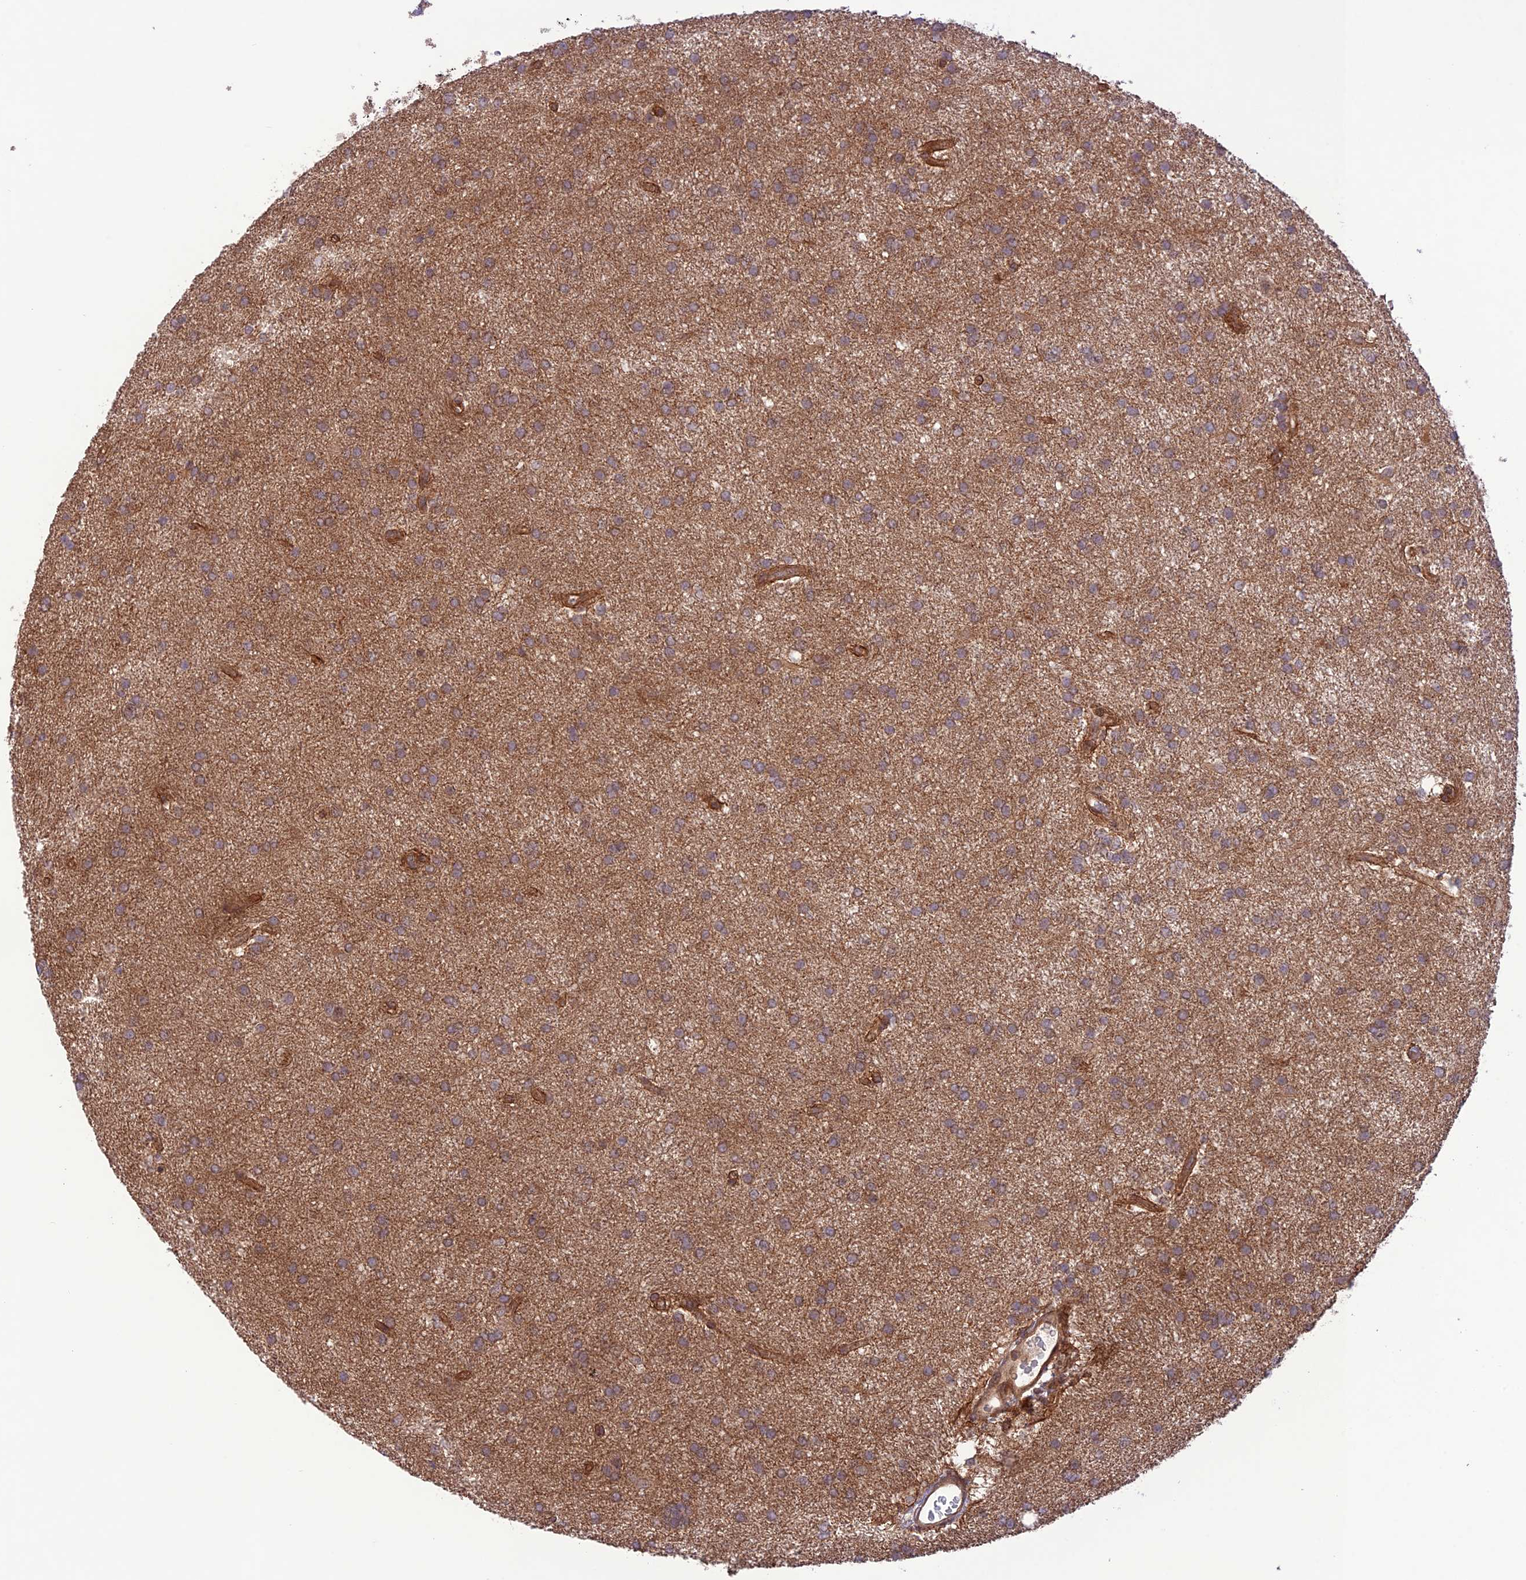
{"staining": {"intensity": "weak", "quantity": "25%-75%", "location": "cytoplasmic/membranous"}, "tissue": "glioma", "cell_type": "Tumor cells", "image_type": "cancer", "snomed": [{"axis": "morphology", "description": "Glioma, malignant, Low grade"}, {"axis": "topography", "description": "Brain"}], "caption": "Tumor cells reveal low levels of weak cytoplasmic/membranous expression in about 25%-75% of cells in glioma.", "gene": "FCHSD1", "patient": {"sex": "male", "age": 66}}